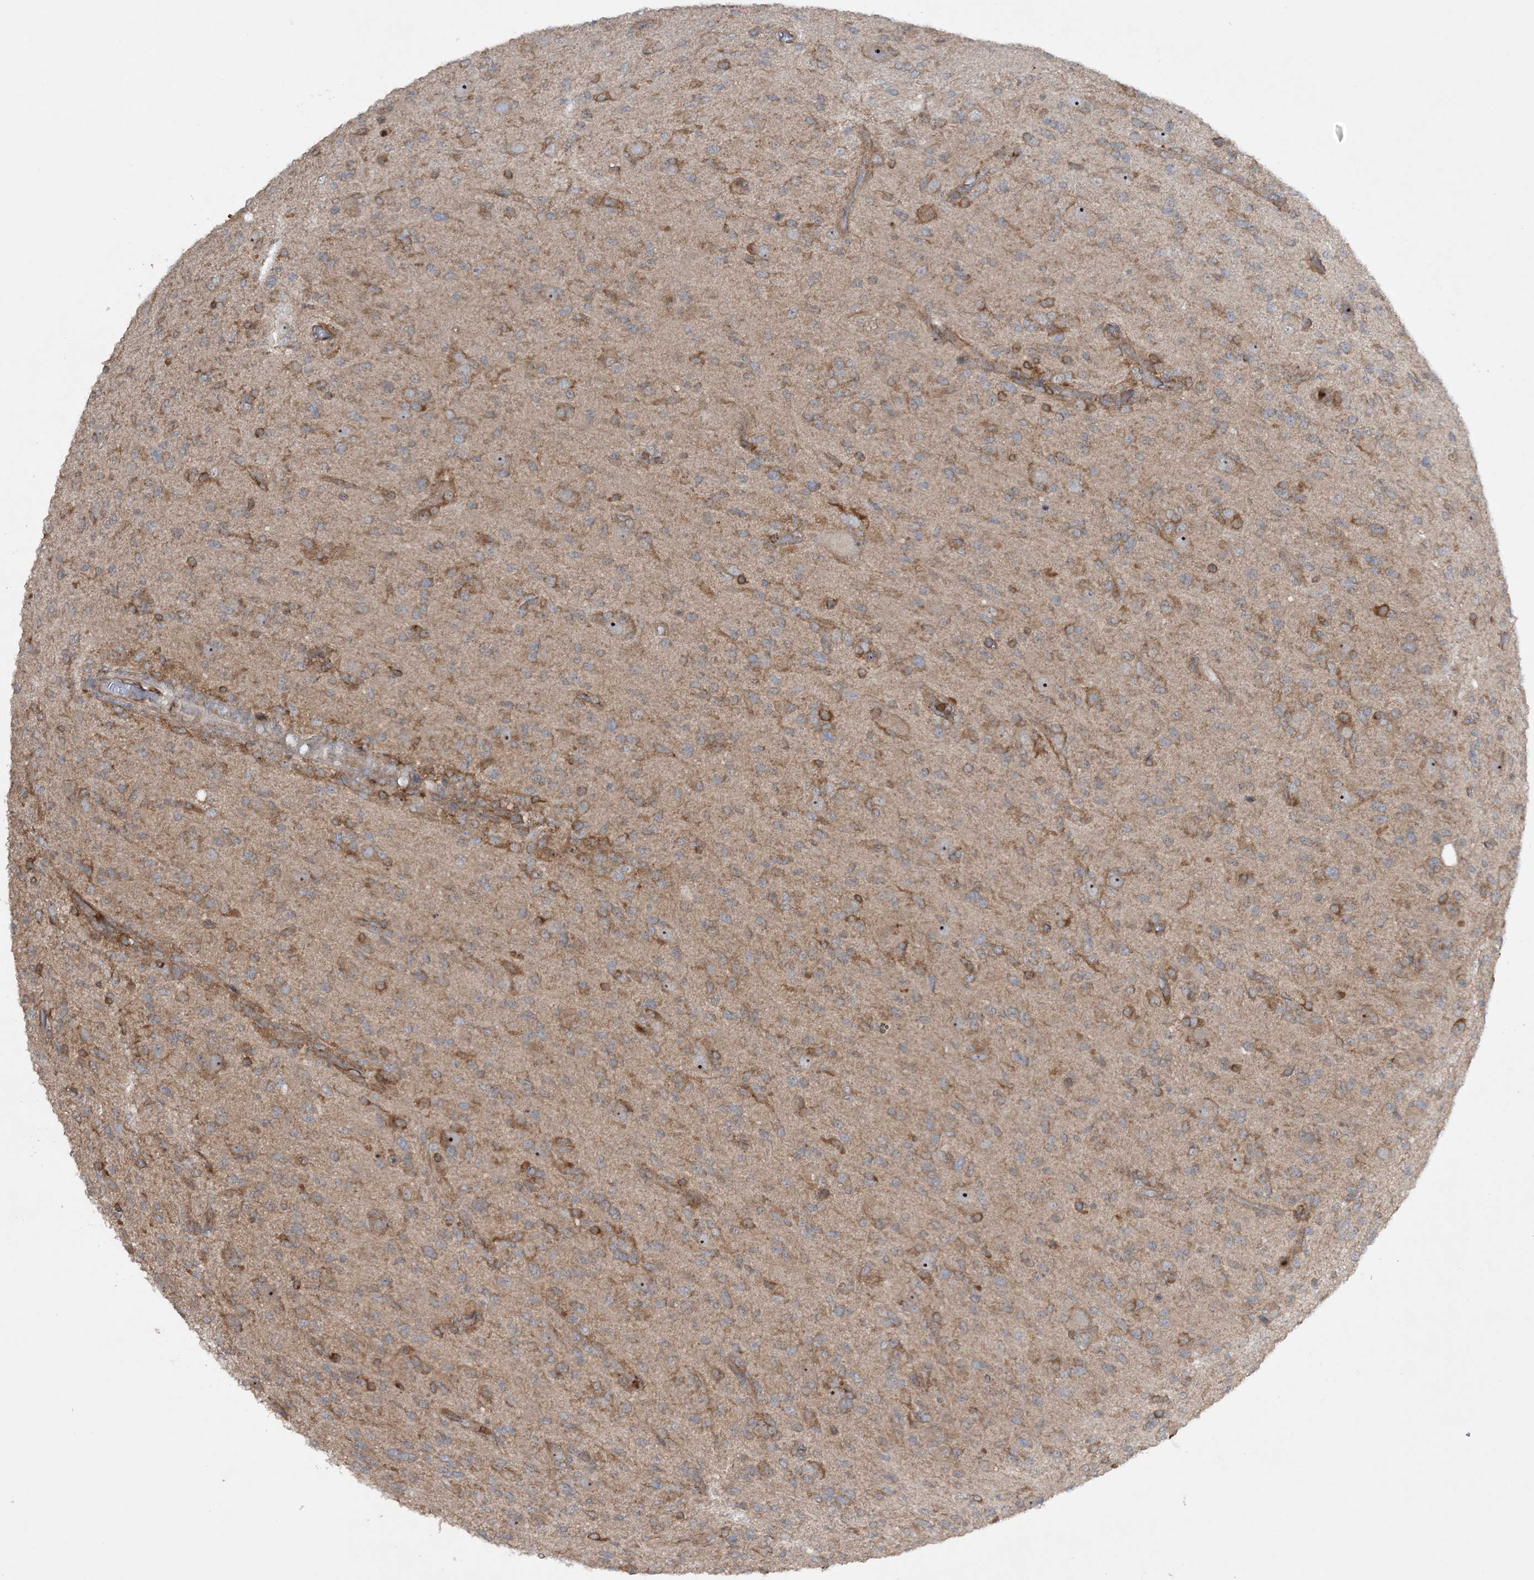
{"staining": {"intensity": "moderate", "quantity": "25%-75%", "location": "cytoplasmic/membranous,nuclear"}, "tissue": "glioma", "cell_type": "Tumor cells", "image_type": "cancer", "snomed": [{"axis": "morphology", "description": "Glioma, malignant, High grade"}, {"axis": "topography", "description": "Brain"}], "caption": "The immunohistochemical stain labels moderate cytoplasmic/membranous and nuclear positivity in tumor cells of glioma tissue.", "gene": "ACAP2", "patient": {"sex": "female", "age": 57}}